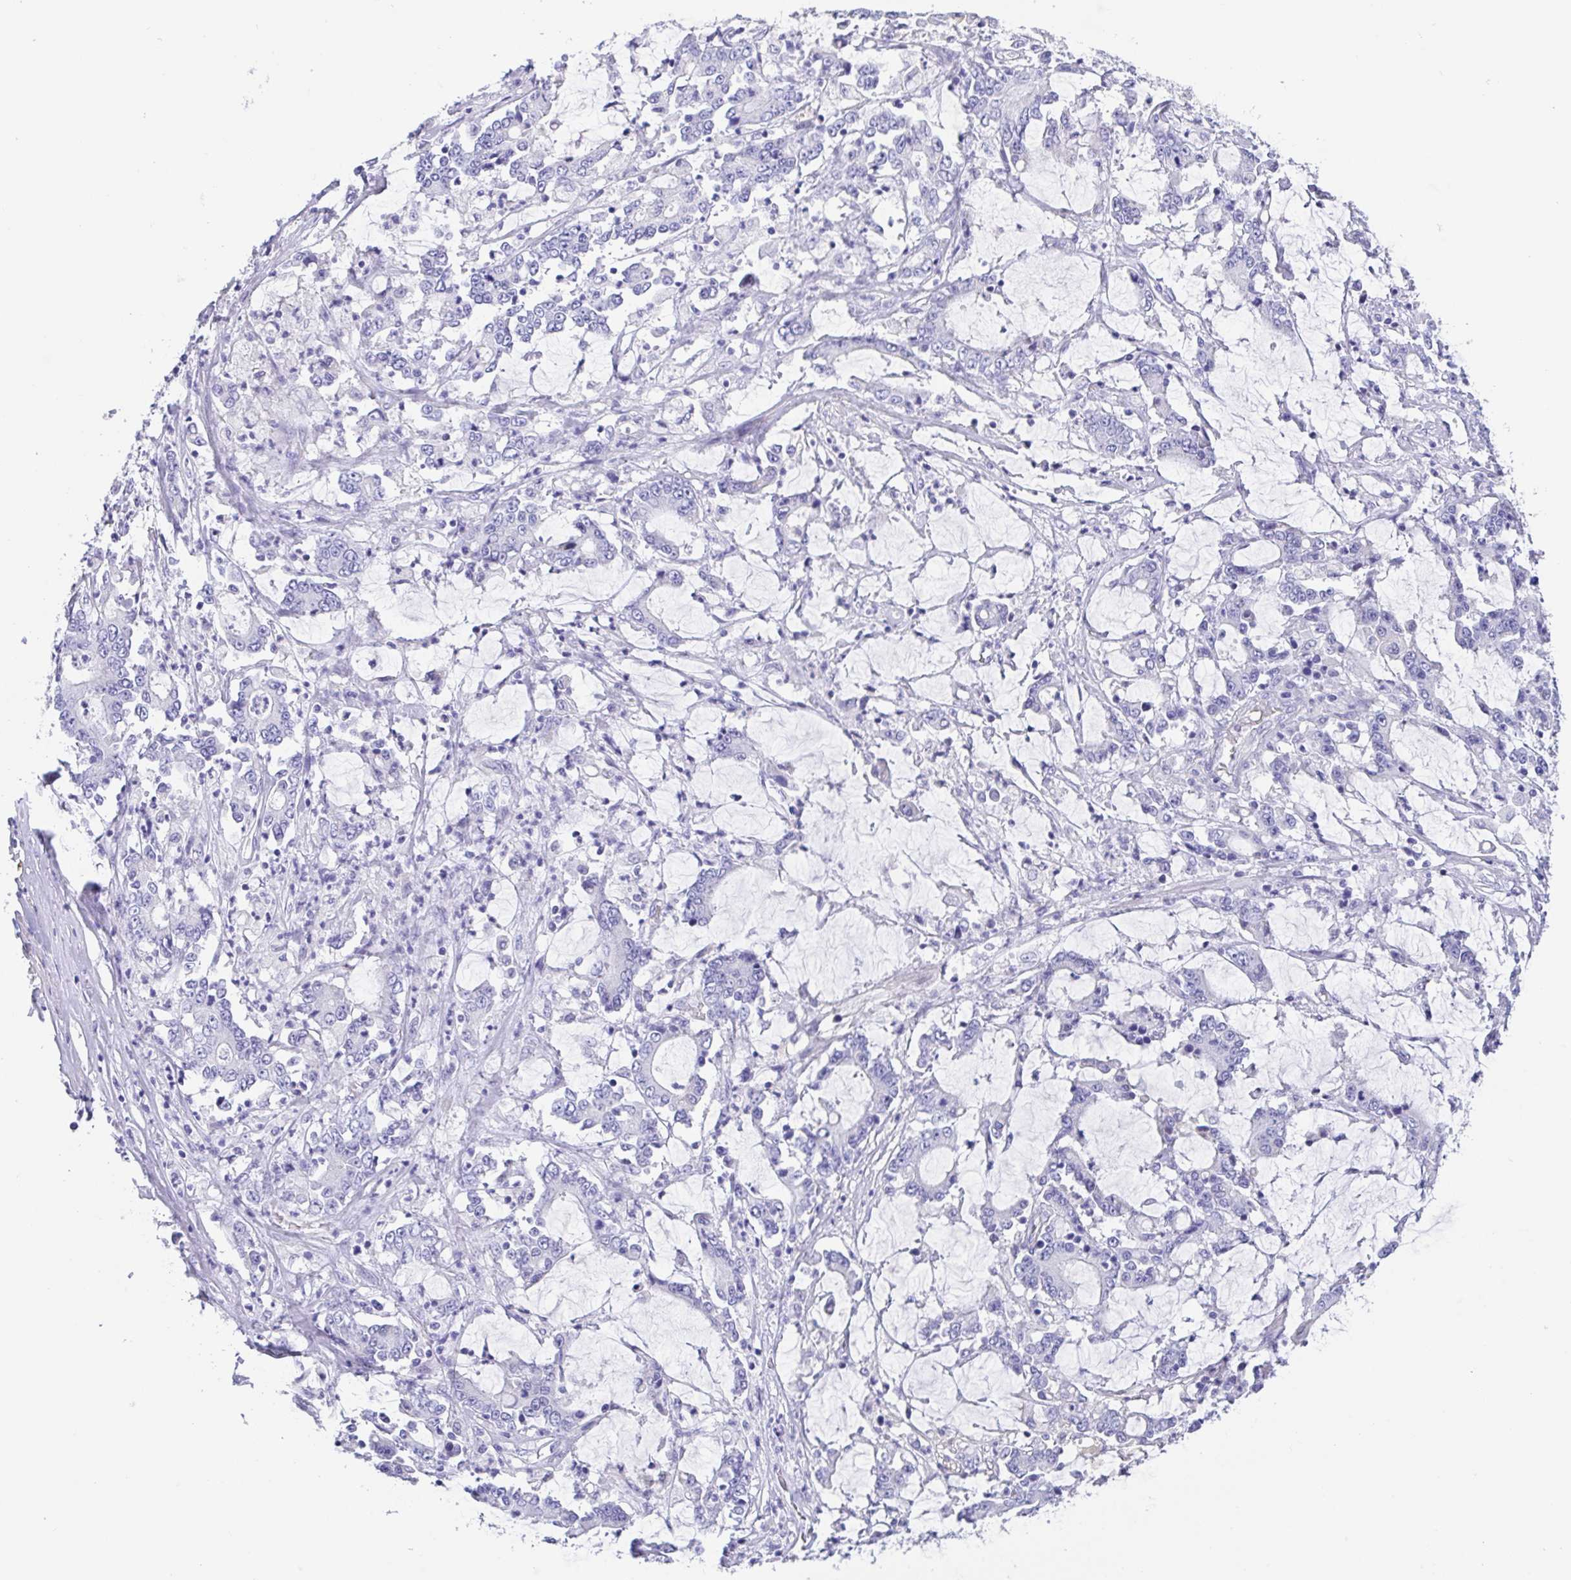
{"staining": {"intensity": "negative", "quantity": "none", "location": "none"}, "tissue": "stomach cancer", "cell_type": "Tumor cells", "image_type": "cancer", "snomed": [{"axis": "morphology", "description": "Adenocarcinoma, NOS"}, {"axis": "topography", "description": "Stomach, upper"}], "caption": "The image shows no significant positivity in tumor cells of stomach cancer (adenocarcinoma).", "gene": "MUCL3", "patient": {"sex": "male", "age": 68}}